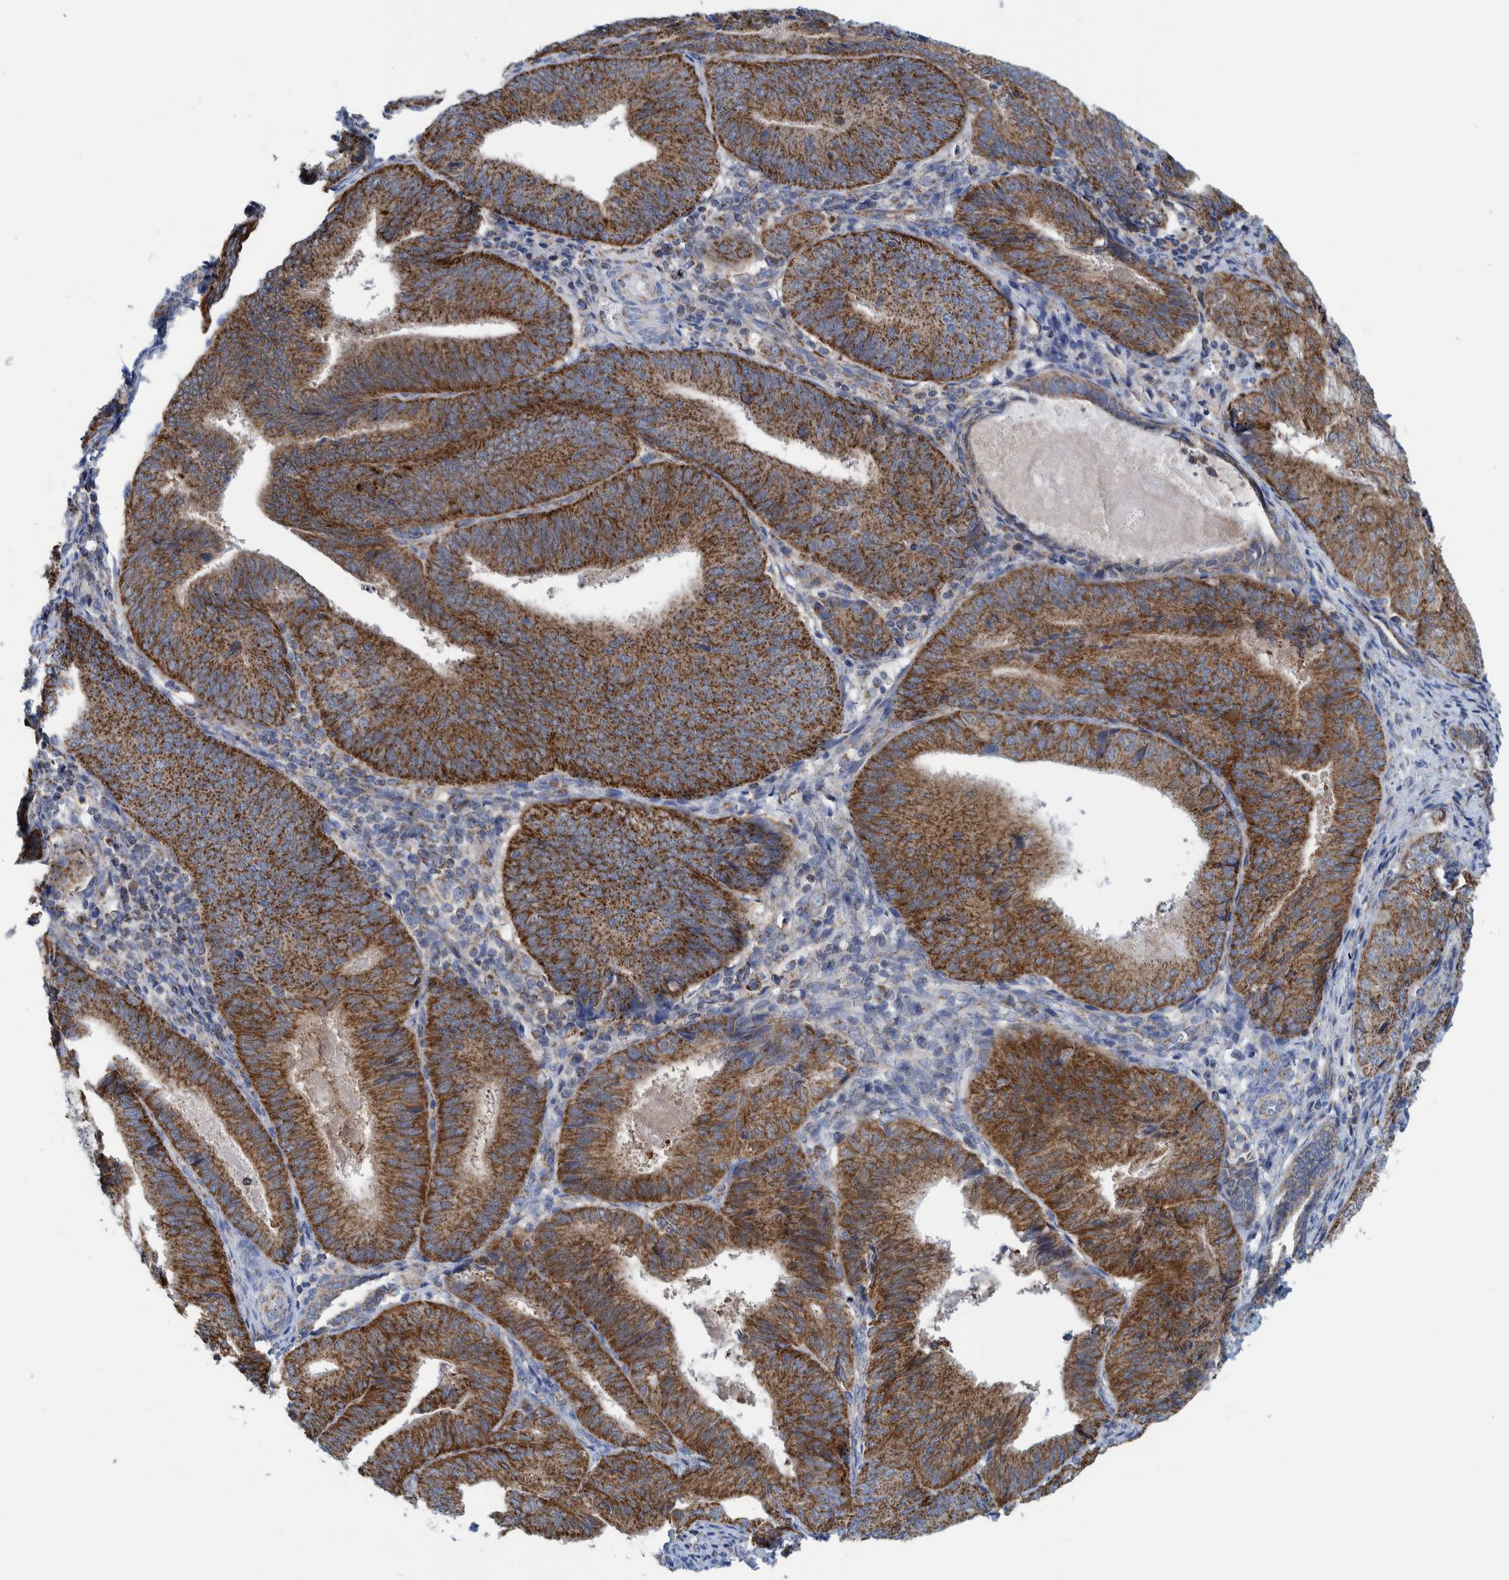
{"staining": {"intensity": "strong", "quantity": ">75%", "location": "cytoplasmic/membranous"}, "tissue": "endometrial cancer", "cell_type": "Tumor cells", "image_type": "cancer", "snomed": [{"axis": "morphology", "description": "Adenocarcinoma, NOS"}, {"axis": "topography", "description": "Endometrium"}], "caption": "Strong cytoplasmic/membranous protein positivity is seen in approximately >75% of tumor cells in endometrial cancer (adenocarcinoma).", "gene": "MRPS7", "patient": {"sex": "female", "age": 81}}